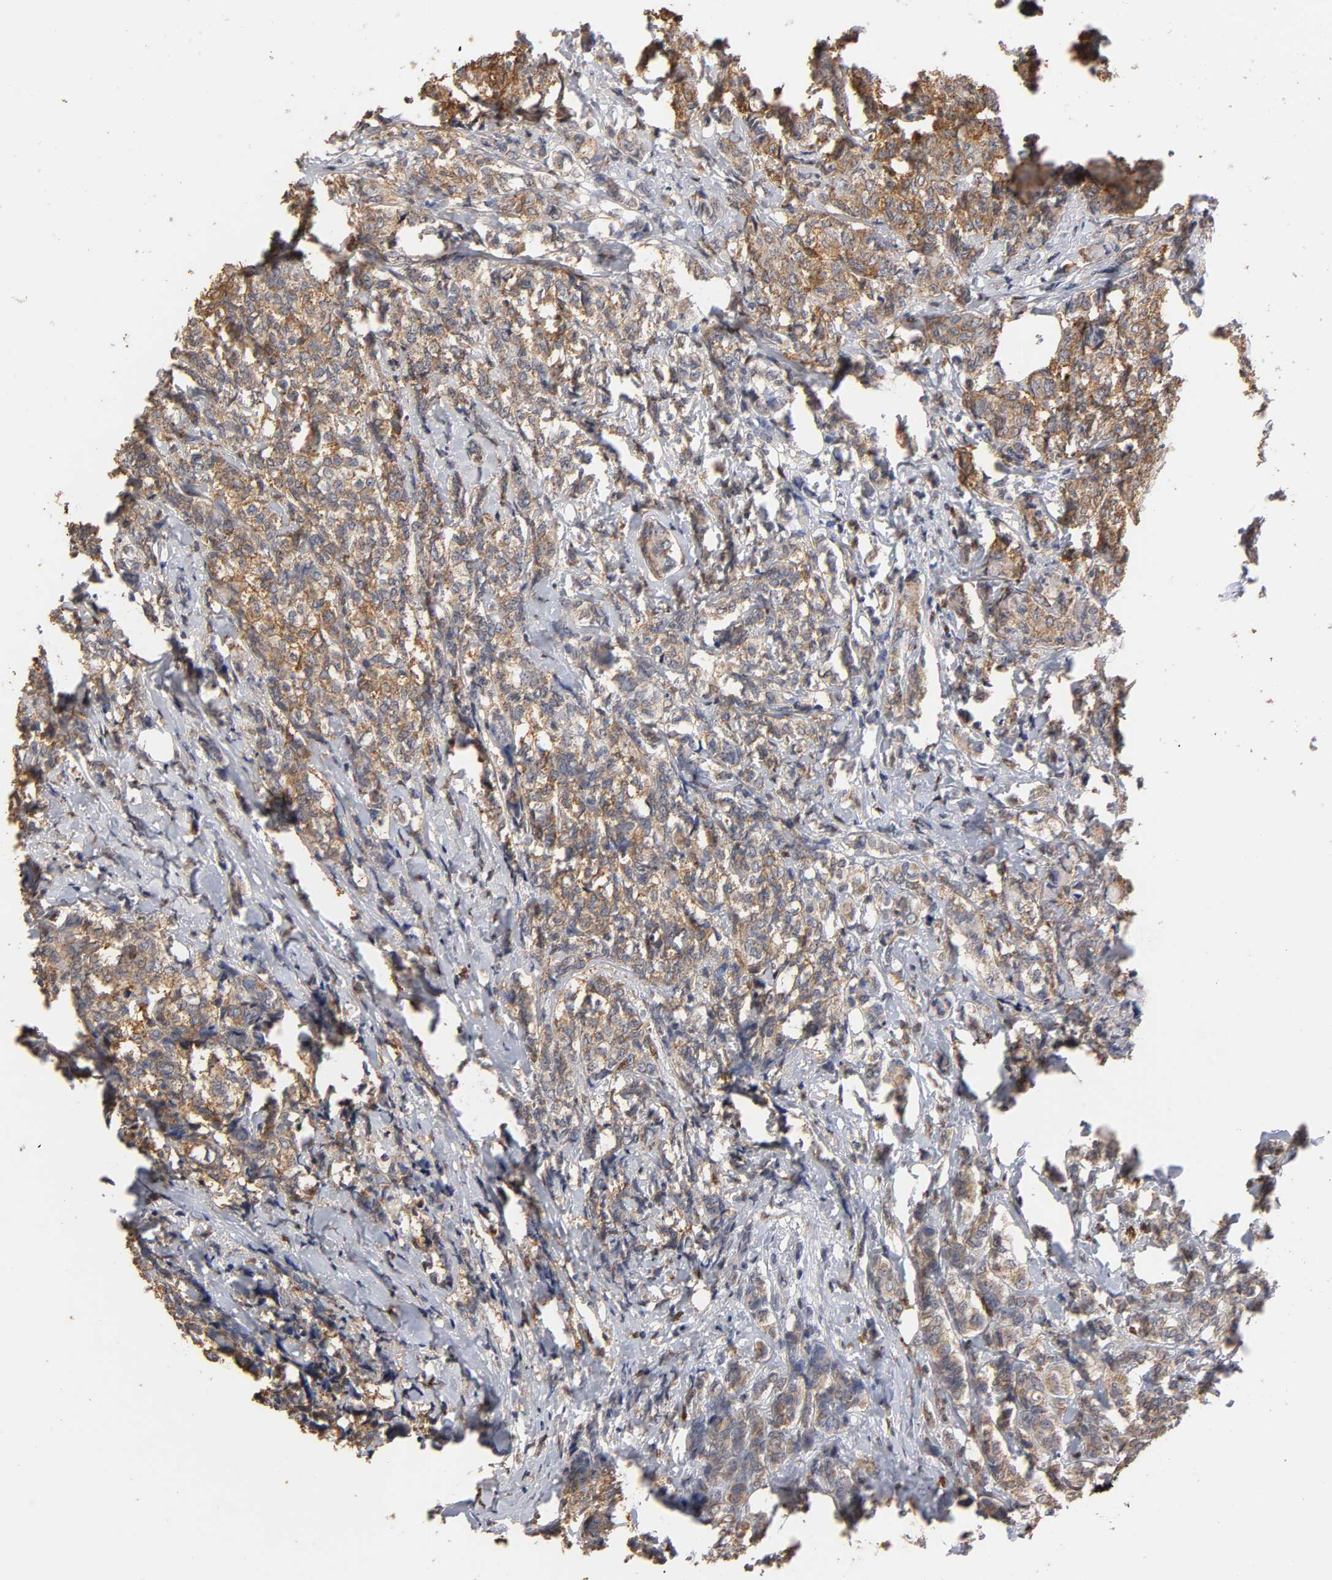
{"staining": {"intensity": "moderate", "quantity": ">75%", "location": "cytoplasmic/membranous"}, "tissue": "breast cancer", "cell_type": "Tumor cells", "image_type": "cancer", "snomed": [{"axis": "morphology", "description": "Lobular carcinoma"}, {"axis": "topography", "description": "Breast"}], "caption": "Breast lobular carcinoma stained for a protein (brown) displays moderate cytoplasmic/membranous positive staining in approximately >75% of tumor cells.", "gene": "PKN1", "patient": {"sex": "female", "age": 60}}